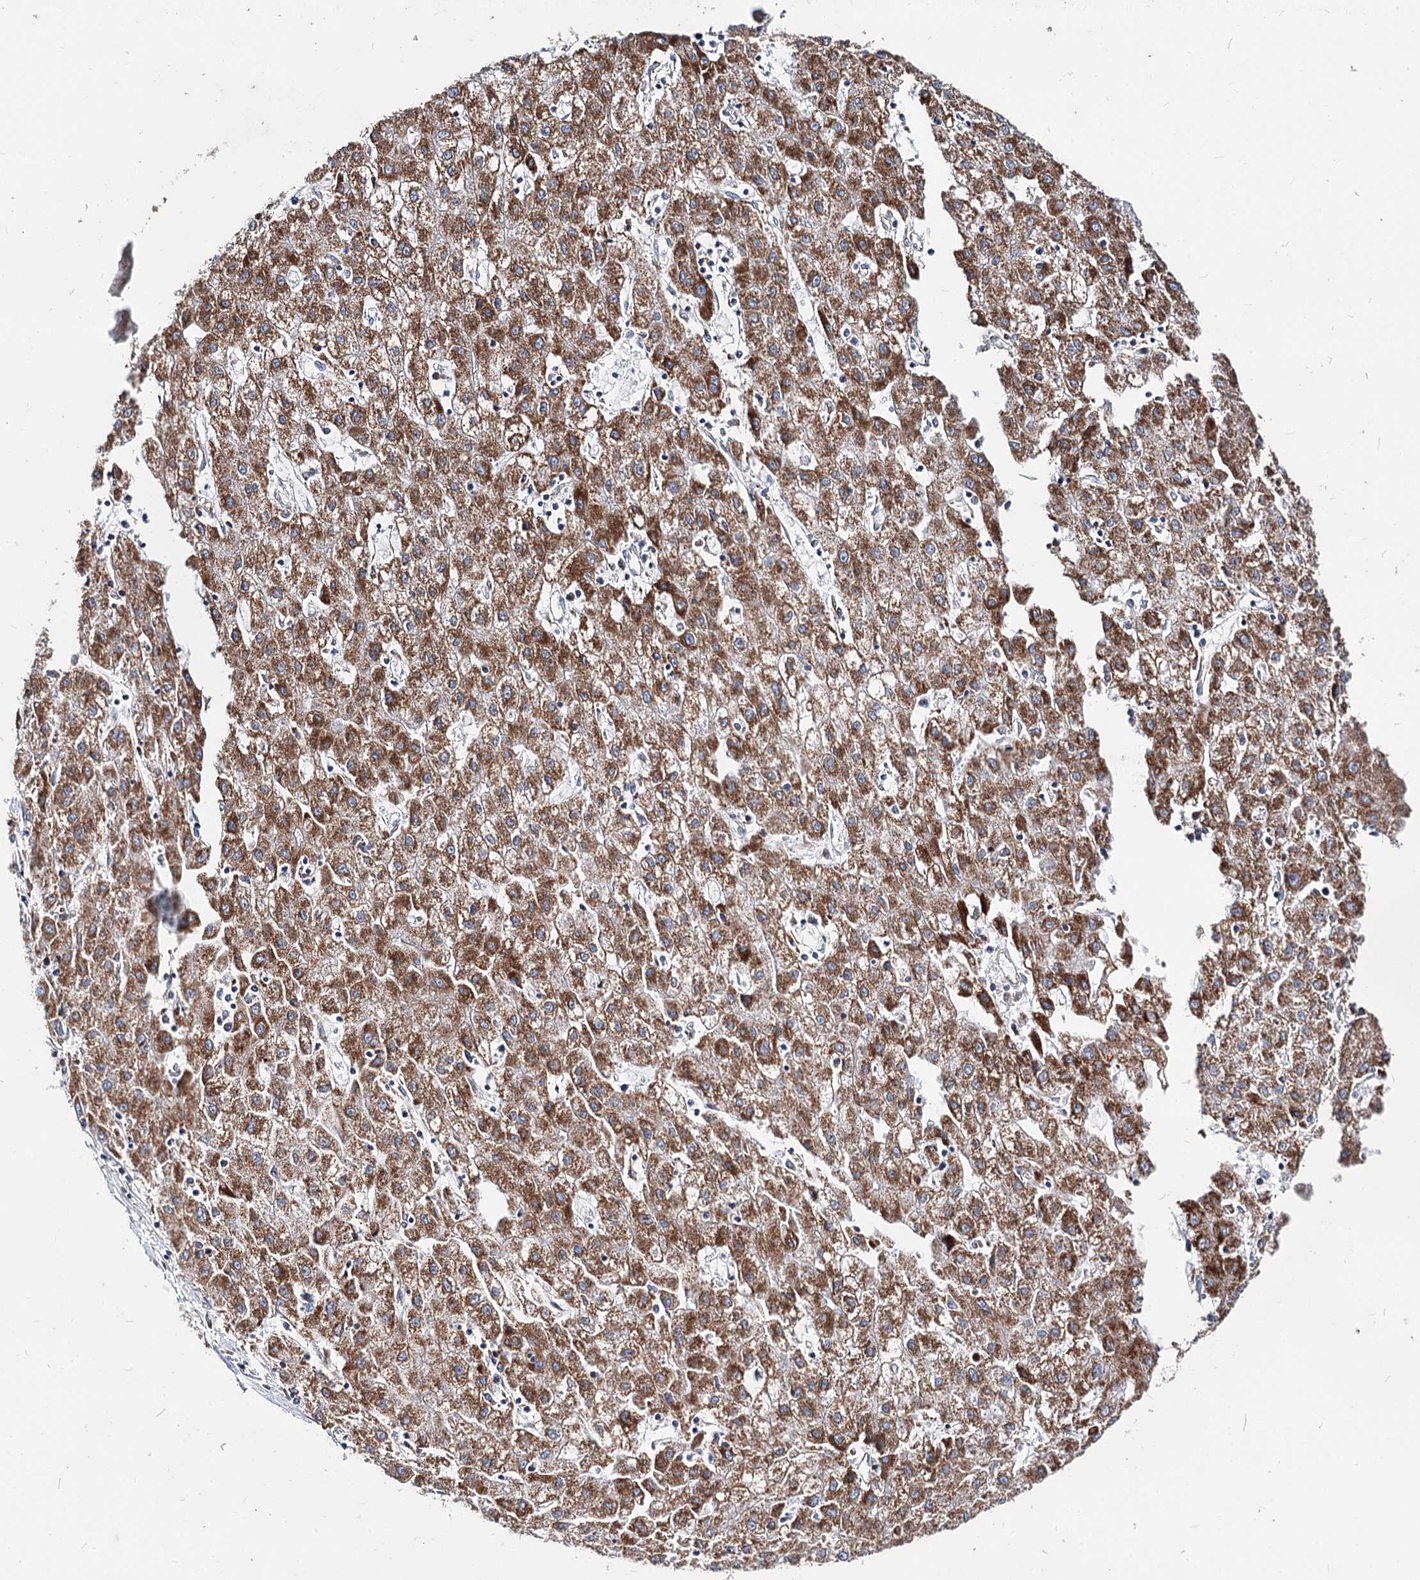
{"staining": {"intensity": "moderate", "quantity": ">75%", "location": "cytoplasmic/membranous"}, "tissue": "liver cancer", "cell_type": "Tumor cells", "image_type": "cancer", "snomed": [{"axis": "morphology", "description": "Carcinoma, Hepatocellular, NOS"}, {"axis": "topography", "description": "Liver"}], "caption": "Tumor cells show medium levels of moderate cytoplasmic/membranous expression in approximately >75% of cells in liver hepatocellular carcinoma.", "gene": "MCCC2", "patient": {"sex": "male", "age": 72}}